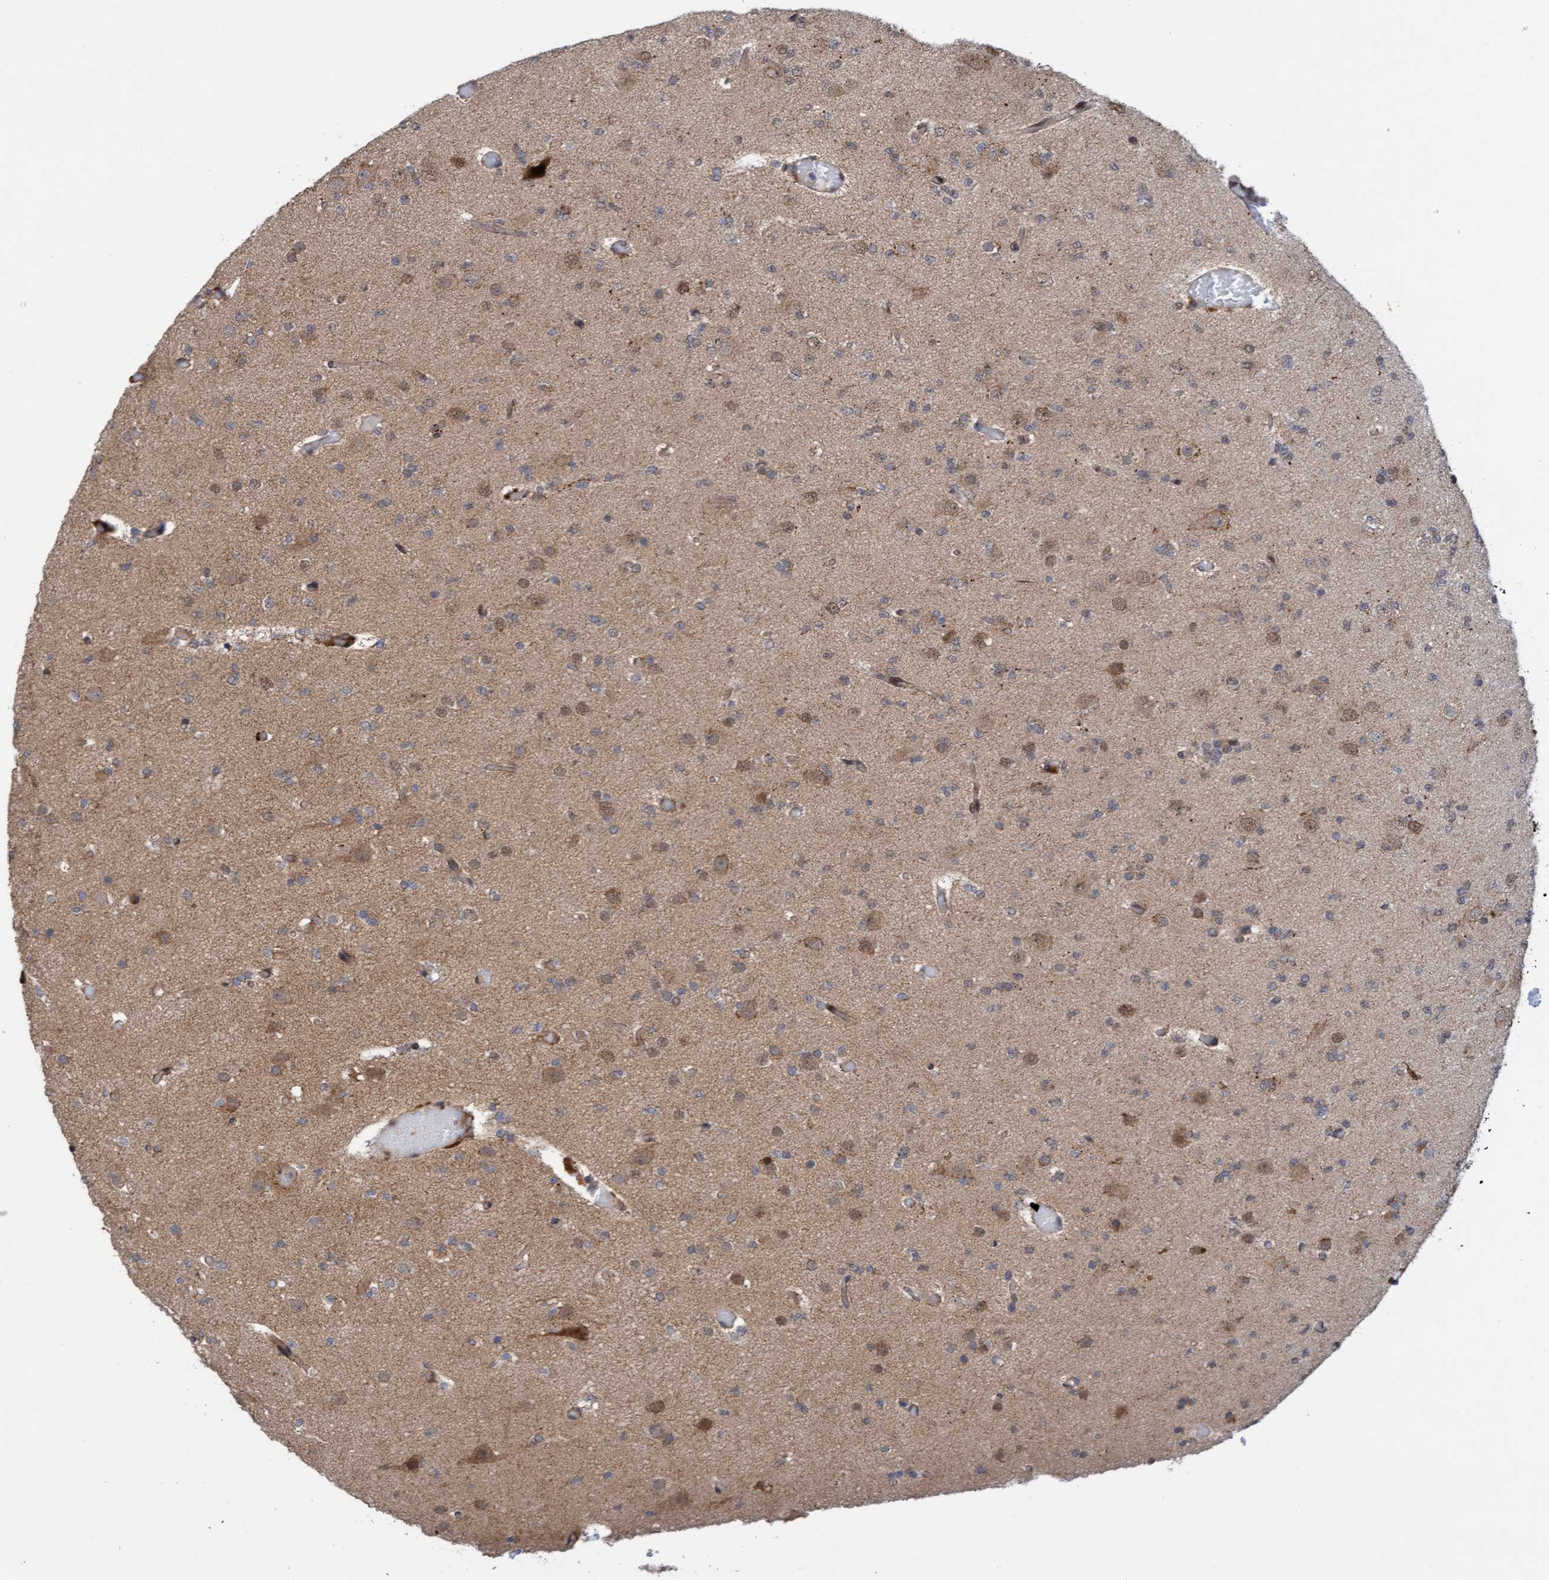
{"staining": {"intensity": "weak", "quantity": "25%-75%", "location": "cytoplasmic/membranous,nuclear"}, "tissue": "glioma", "cell_type": "Tumor cells", "image_type": "cancer", "snomed": [{"axis": "morphology", "description": "Glioma, malignant, Low grade"}, {"axis": "topography", "description": "Brain"}], "caption": "The image demonstrates immunohistochemical staining of glioma. There is weak cytoplasmic/membranous and nuclear staining is present in about 25%-75% of tumor cells.", "gene": "TANC2", "patient": {"sex": "female", "age": 22}}